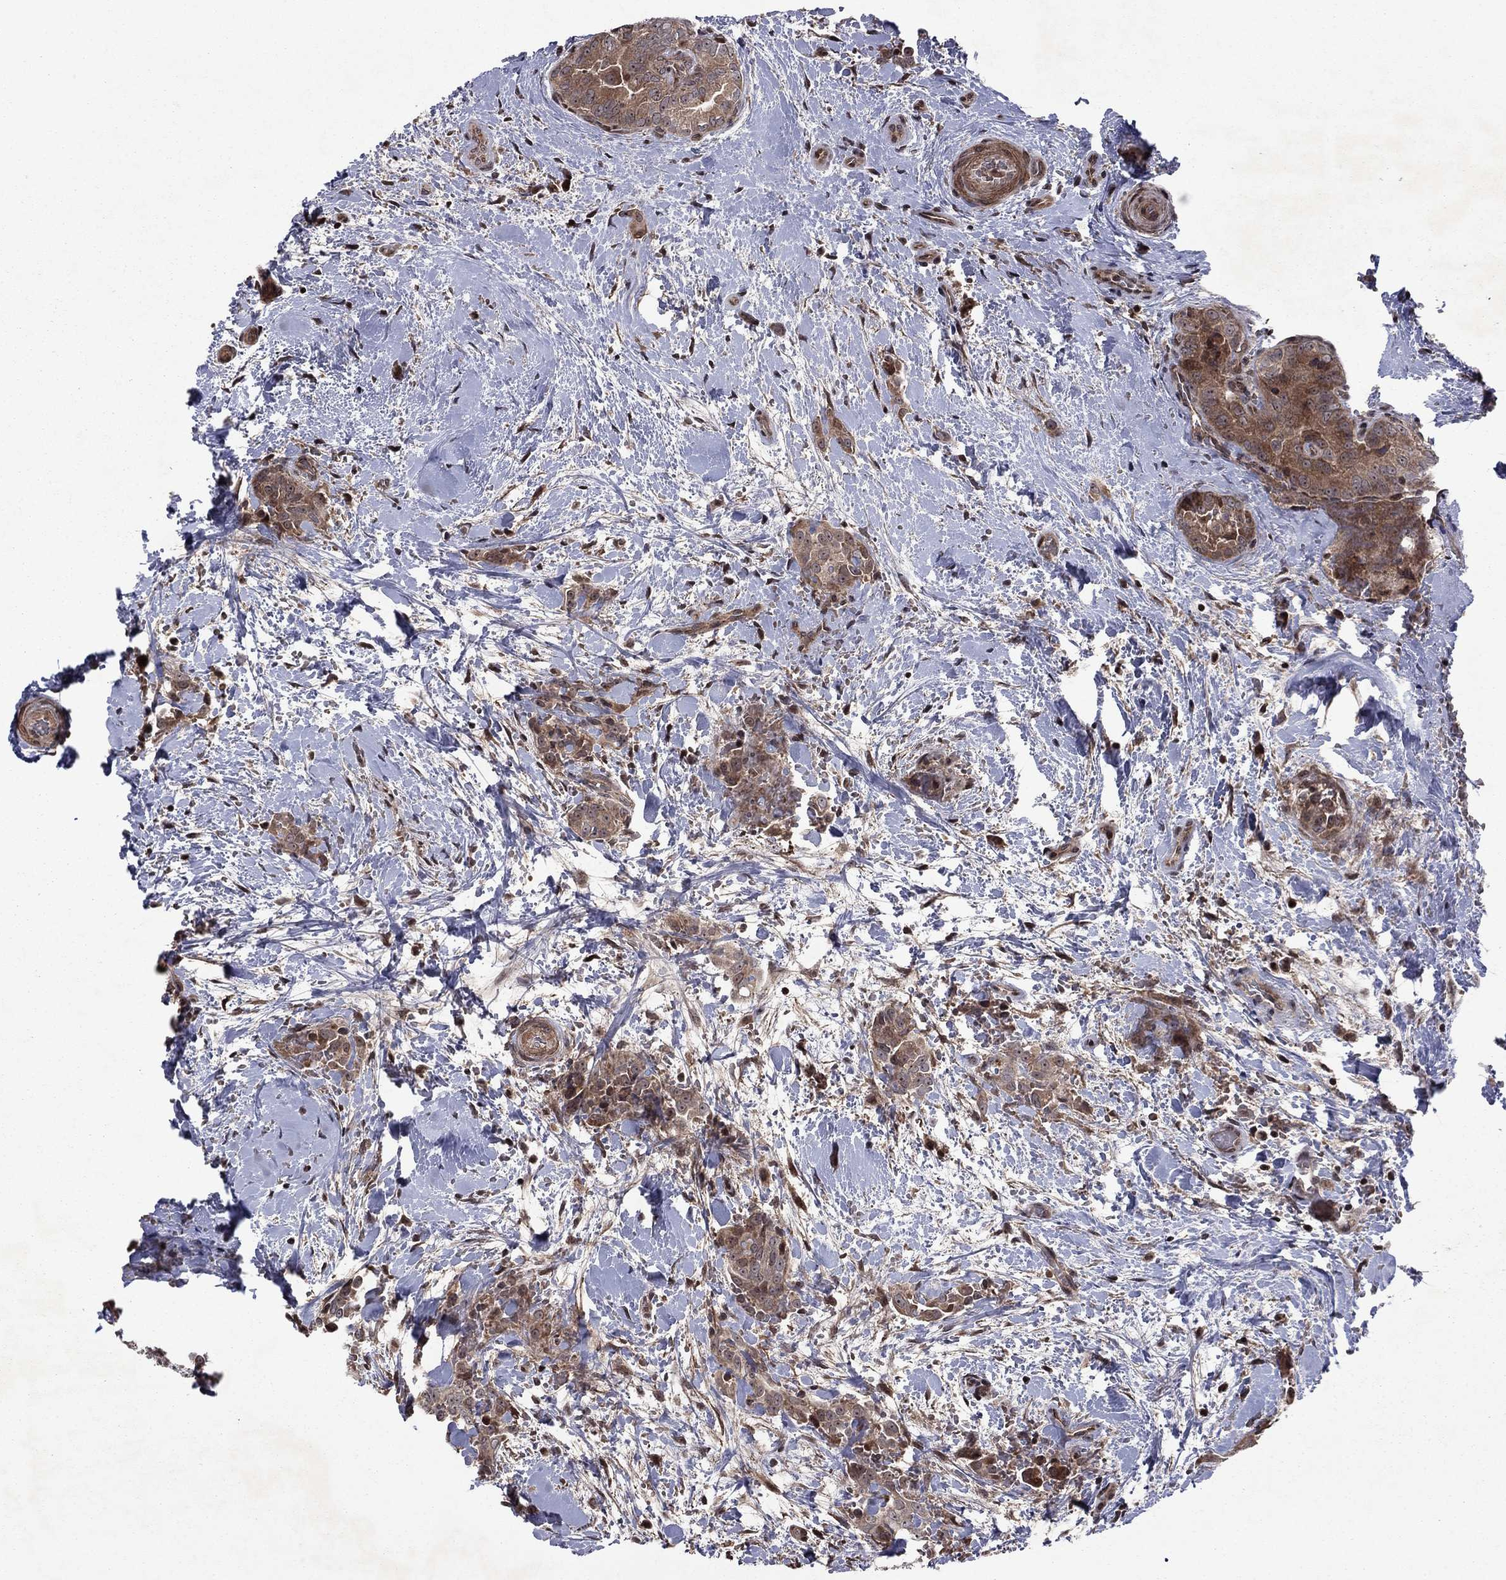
{"staining": {"intensity": "moderate", "quantity": "25%-75%", "location": "cytoplasmic/membranous"}, "tissue": "thyroid cancer", "cell_type": "Tumor cells", "image_type": "cancer", "snomed": [{"axis": "morphology", "description": "Papillary adenocarcinoma, NOS"}, {"axis": "topography", "description": "Thyroid gland"}], "caption": "About 25%-75% of tumor cells in human thyroid cancer (papillary adenocarcinoma) demonstrate moderate cytoplasmic/membranous protein positivity as visualized by brown immunohistochemical staining.", "gene": "SORBS1", "patient": {"sex": "male", "age": 61}}